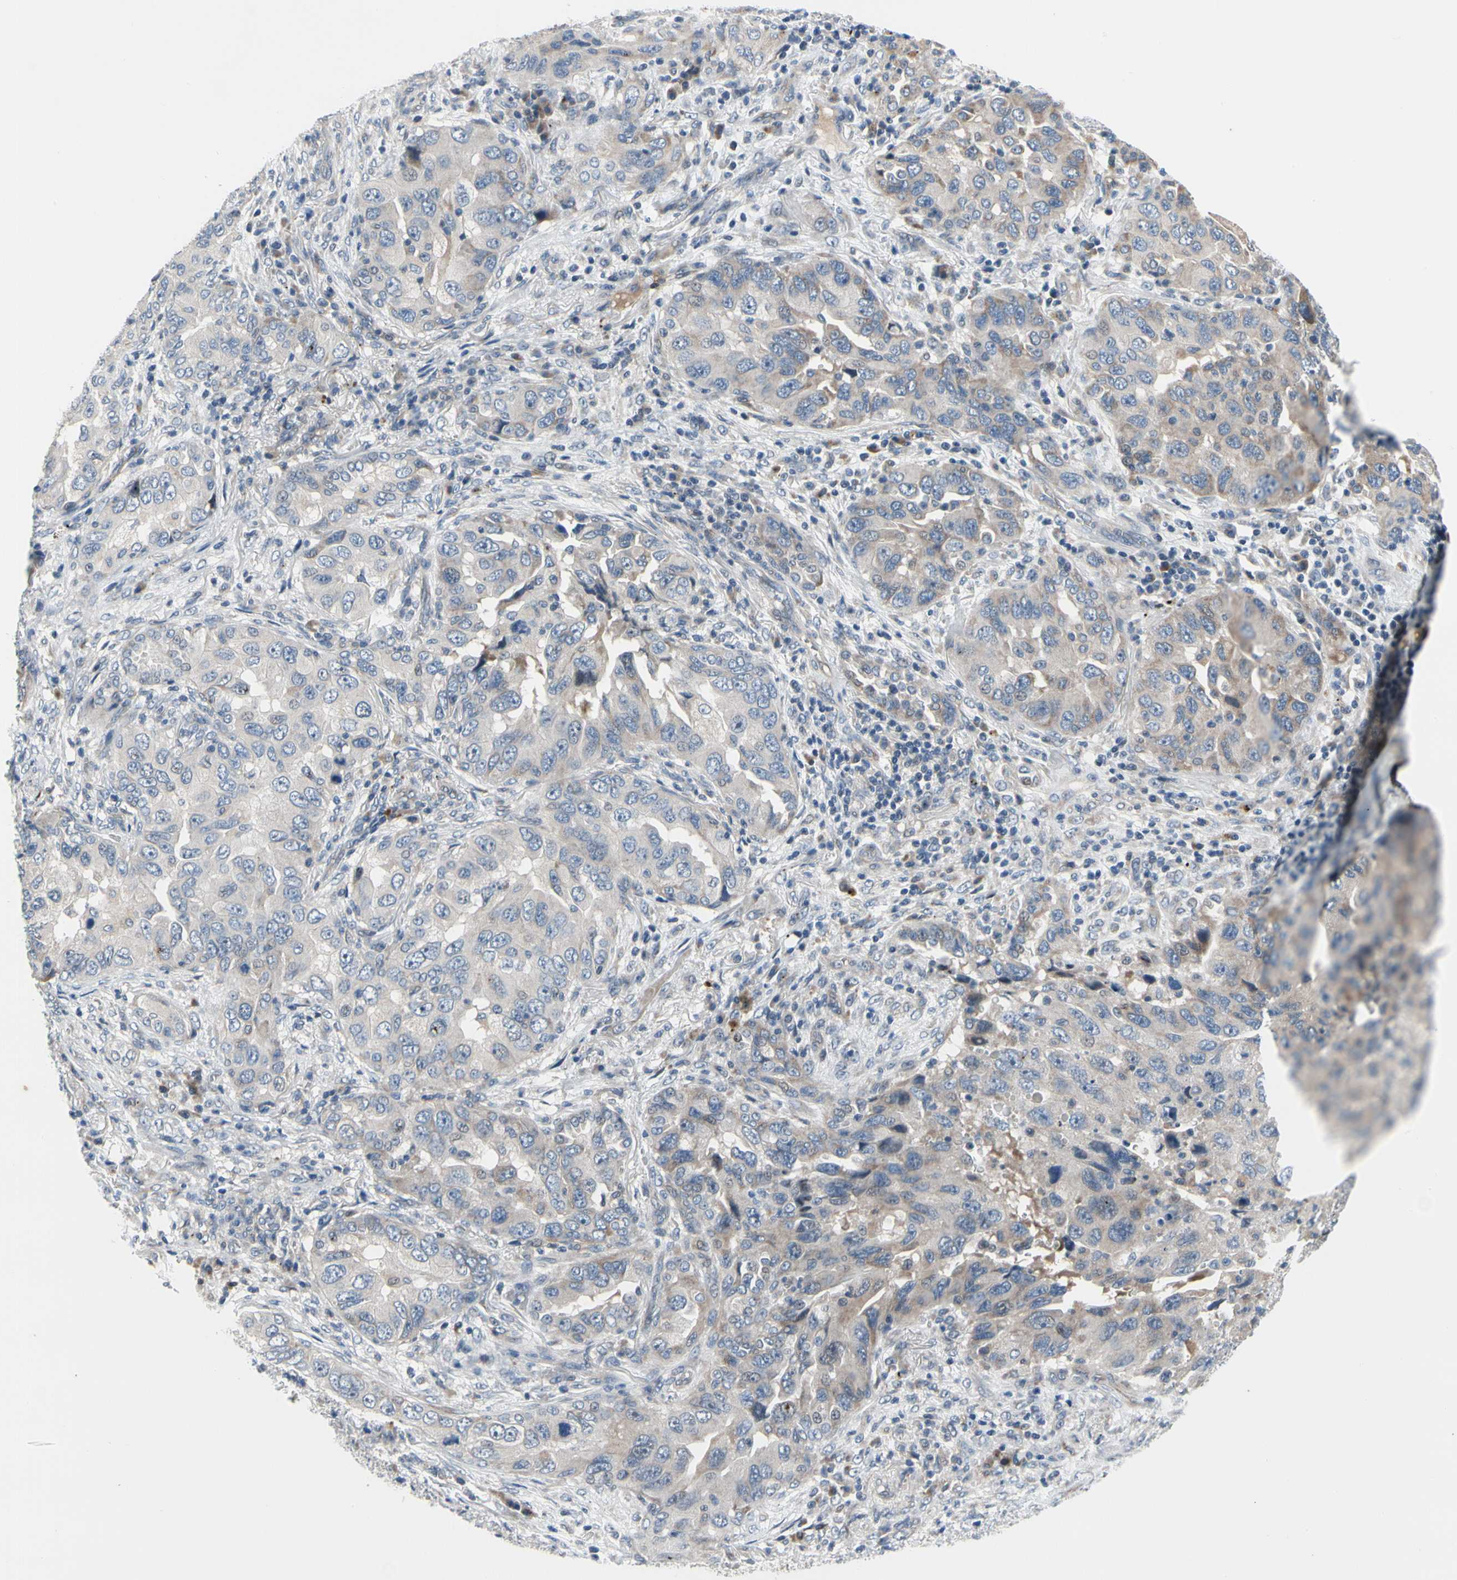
{"staining": {"intensity": "weak", "quantity": "<25%", "location": "cytoplasmic/membranous"}, "tissue": "lung cancer", "cell_type": "Tumor cells", "image_type": "cancer", "snomed": [{"axis": "morphology", "description": "Adenocarcinoma, NOS"}, {"axis": "topography", "description": "Lung"}], "caption": "DAB immunohistochemical staining of human lung cancer (adenocarcinoma) demonstrates no significant positivity in tumor cells.", "gene": "NFASC", "patient": {"sex": "female", "age": 65}}